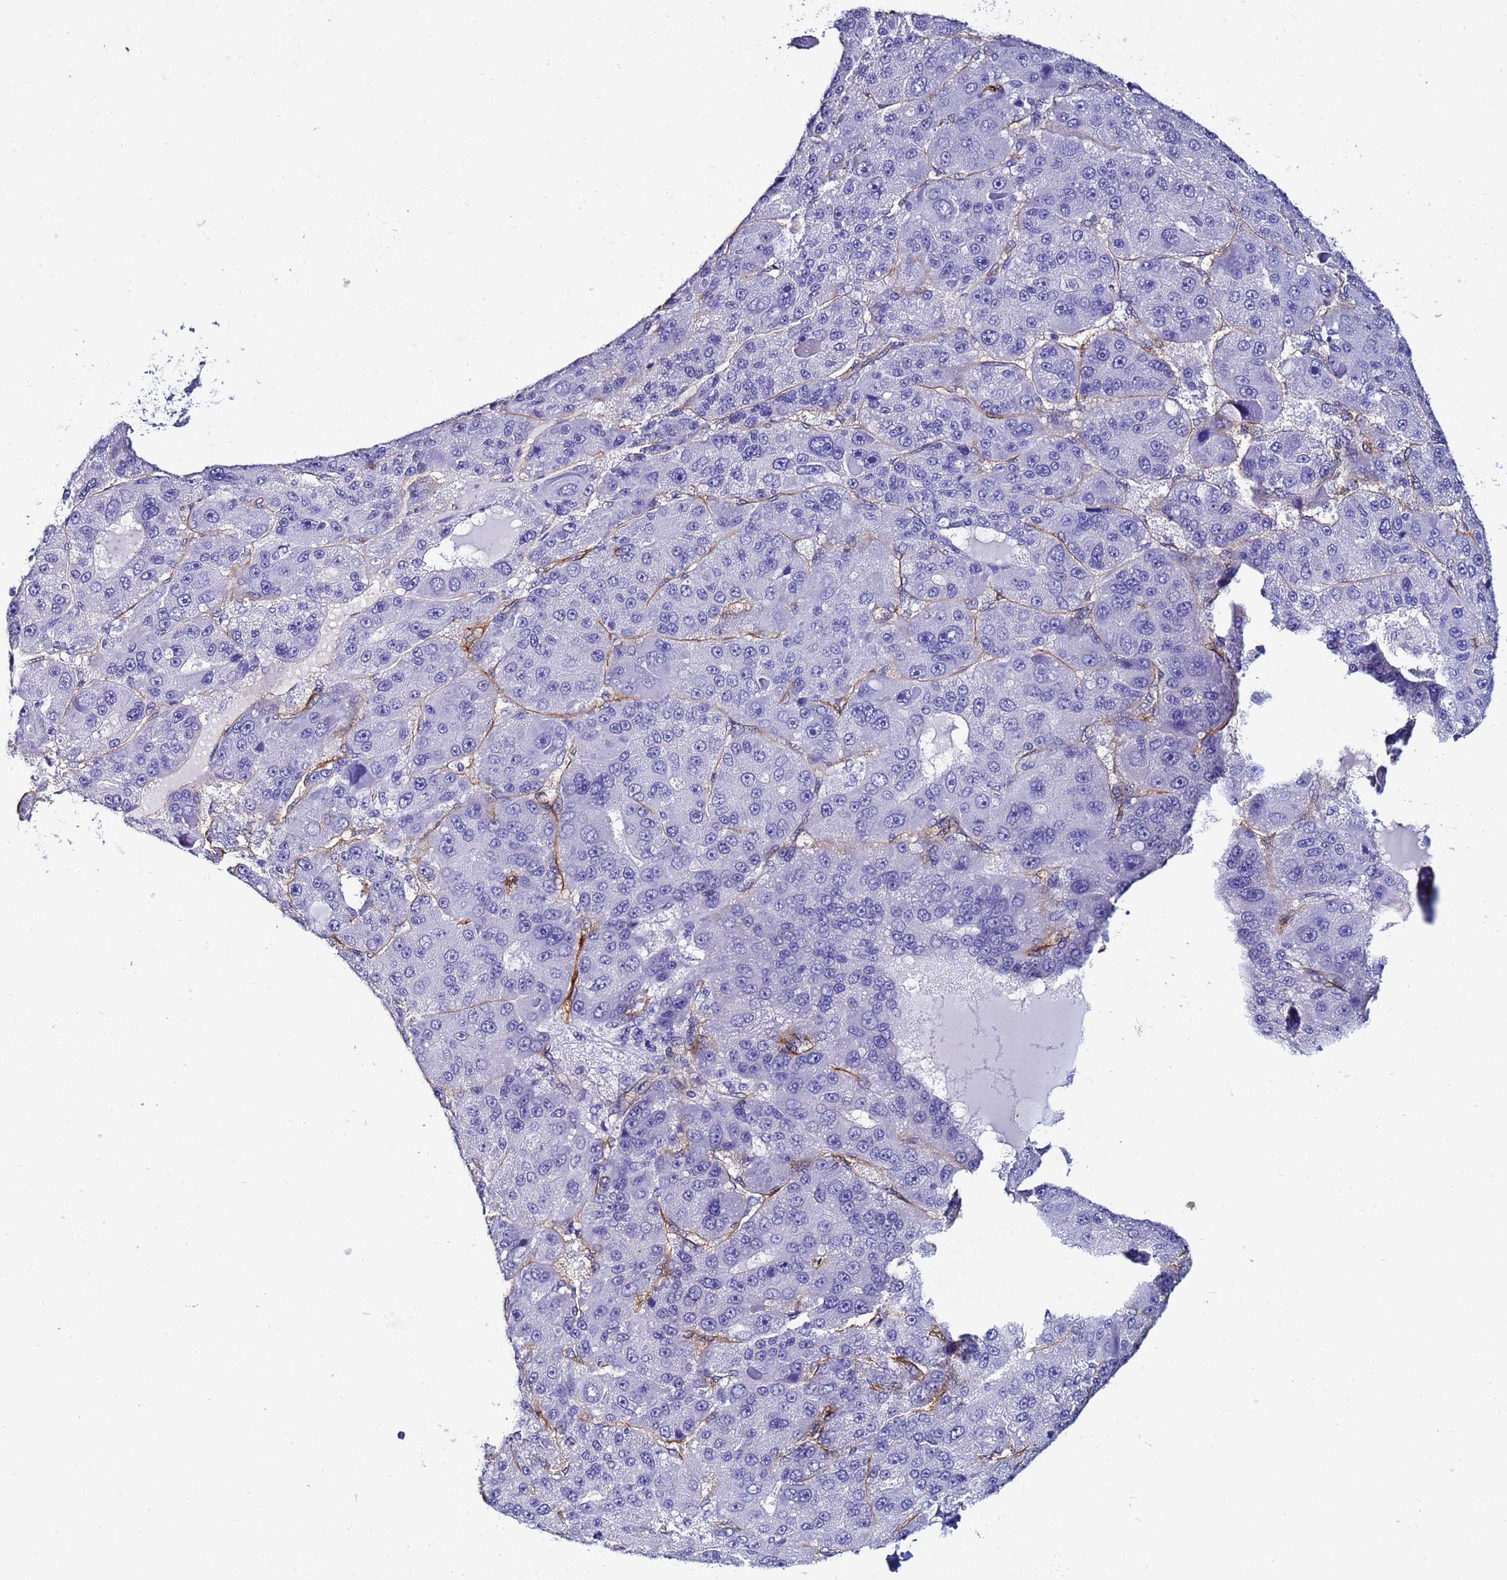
{"staining": {"intensity": "negative", "quantity": "none", "location": "none"}, "tissue": "liver cancer", "cell_type": "Tumor cells", "image_type": "cancer", "snomed": [{"axis": "morphology", "description": "Carcinoma, Hepatocellular, NOS"}, {"axis": "topography", "description": "Liver"}], "caption": "Liver cancer was stained to show a protein in brown. There is no significant staining in tumor cells. (DAB immunohistochemistry (IHC), high magnification).", "gene": "DEFB104A", "patient": {"sex": "male", "age": 76}}